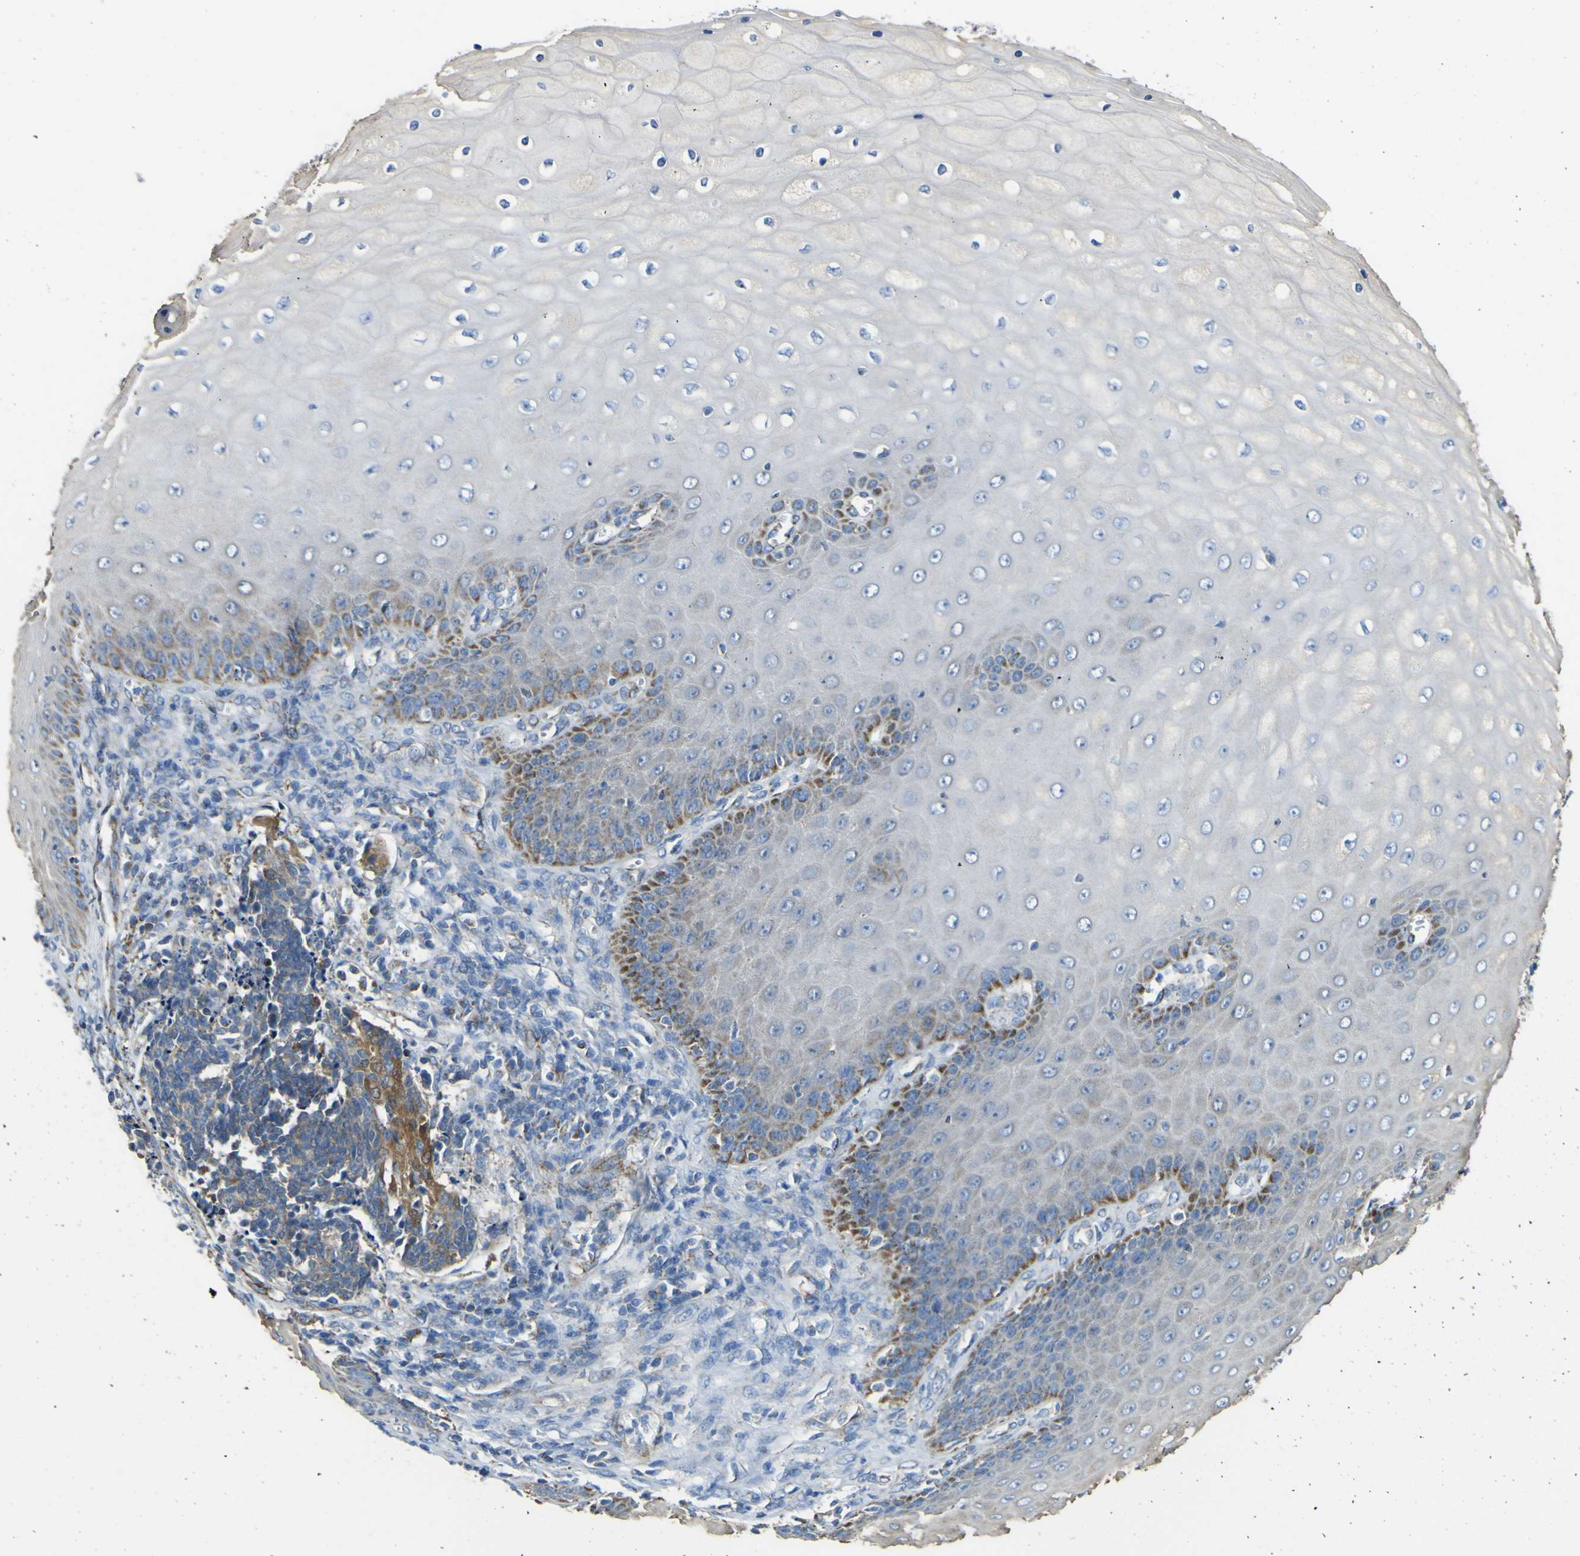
{"staining": {"intensity": "moderate", "quantity": "<25%", "location": "cytoplasmic/membranous"}, "tissue": "cervical cancer", "cell_type": "Tumor cells", "image_type": "cancer", "snomed": [{"axis": "morphology", "description": "Squamous cell carcinoma, NOS"}, {"axis": "topography", "description": "Cervix"}], "caption": "Approximately <25% of tumor cells in cervical cancer (squamous cell carcinoma) reveal moderate cytoplasmic/membranous protein staining as visualized by brown immunohistochemical staining.", "gene": "ALDH18A1", "patient": {"sex": "female", "age": 35}}